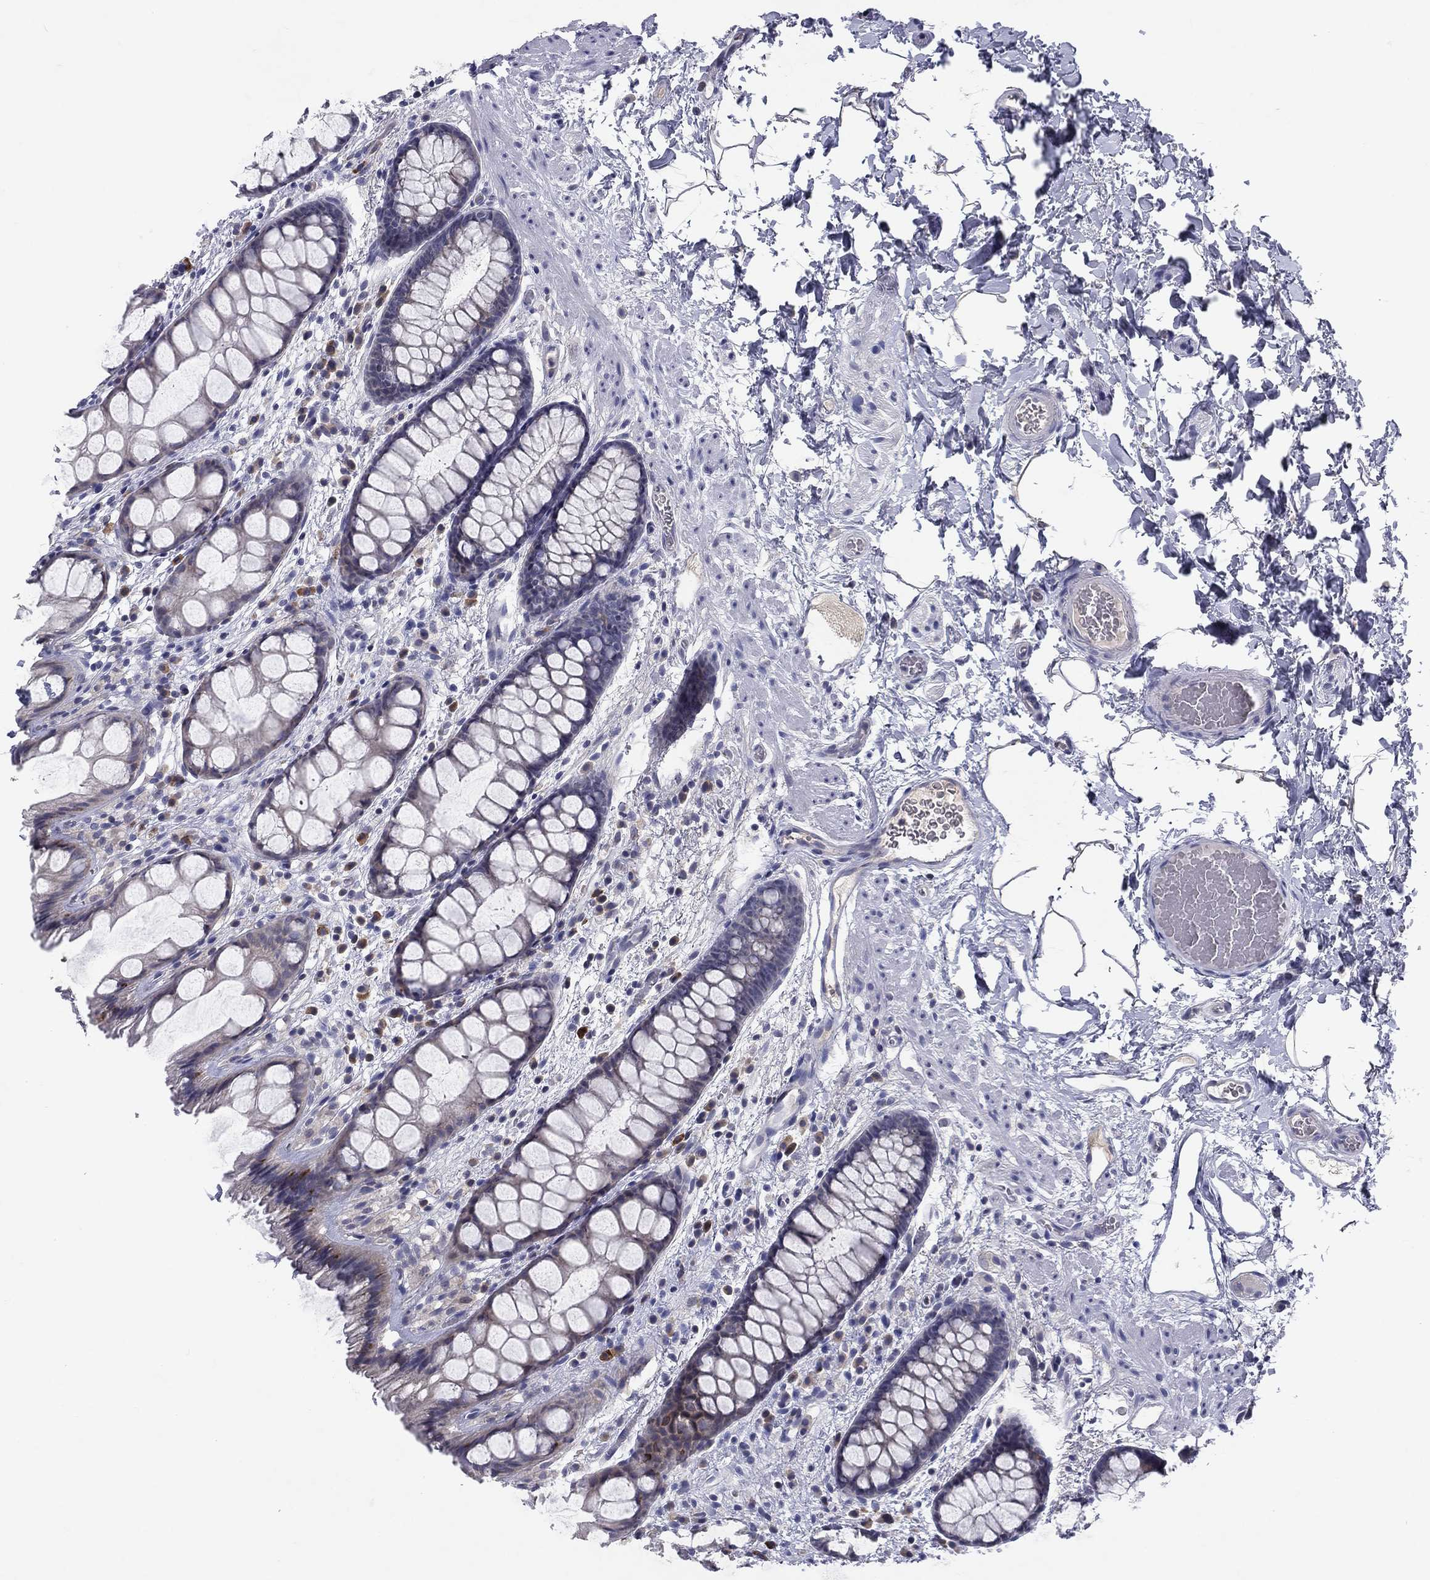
{"staining": {"intensity": "negative", "quantity": "none", "location": "none"}, "tissue": "rectum", "cell_type": "Glandular cells", "image_type": "normal", "snomed": [{"axis": "morphology", "description": "Normal tissue, NOS"}, {"axis": "topography", "description": "Rectum"}], "caption": "Protein analysis of benign rectum exhibits no significant staining in glandular cells. Nuclei are stained in blue.", "gene": "CACNA1A", "patient": {"sex": "female", "age": 62}}